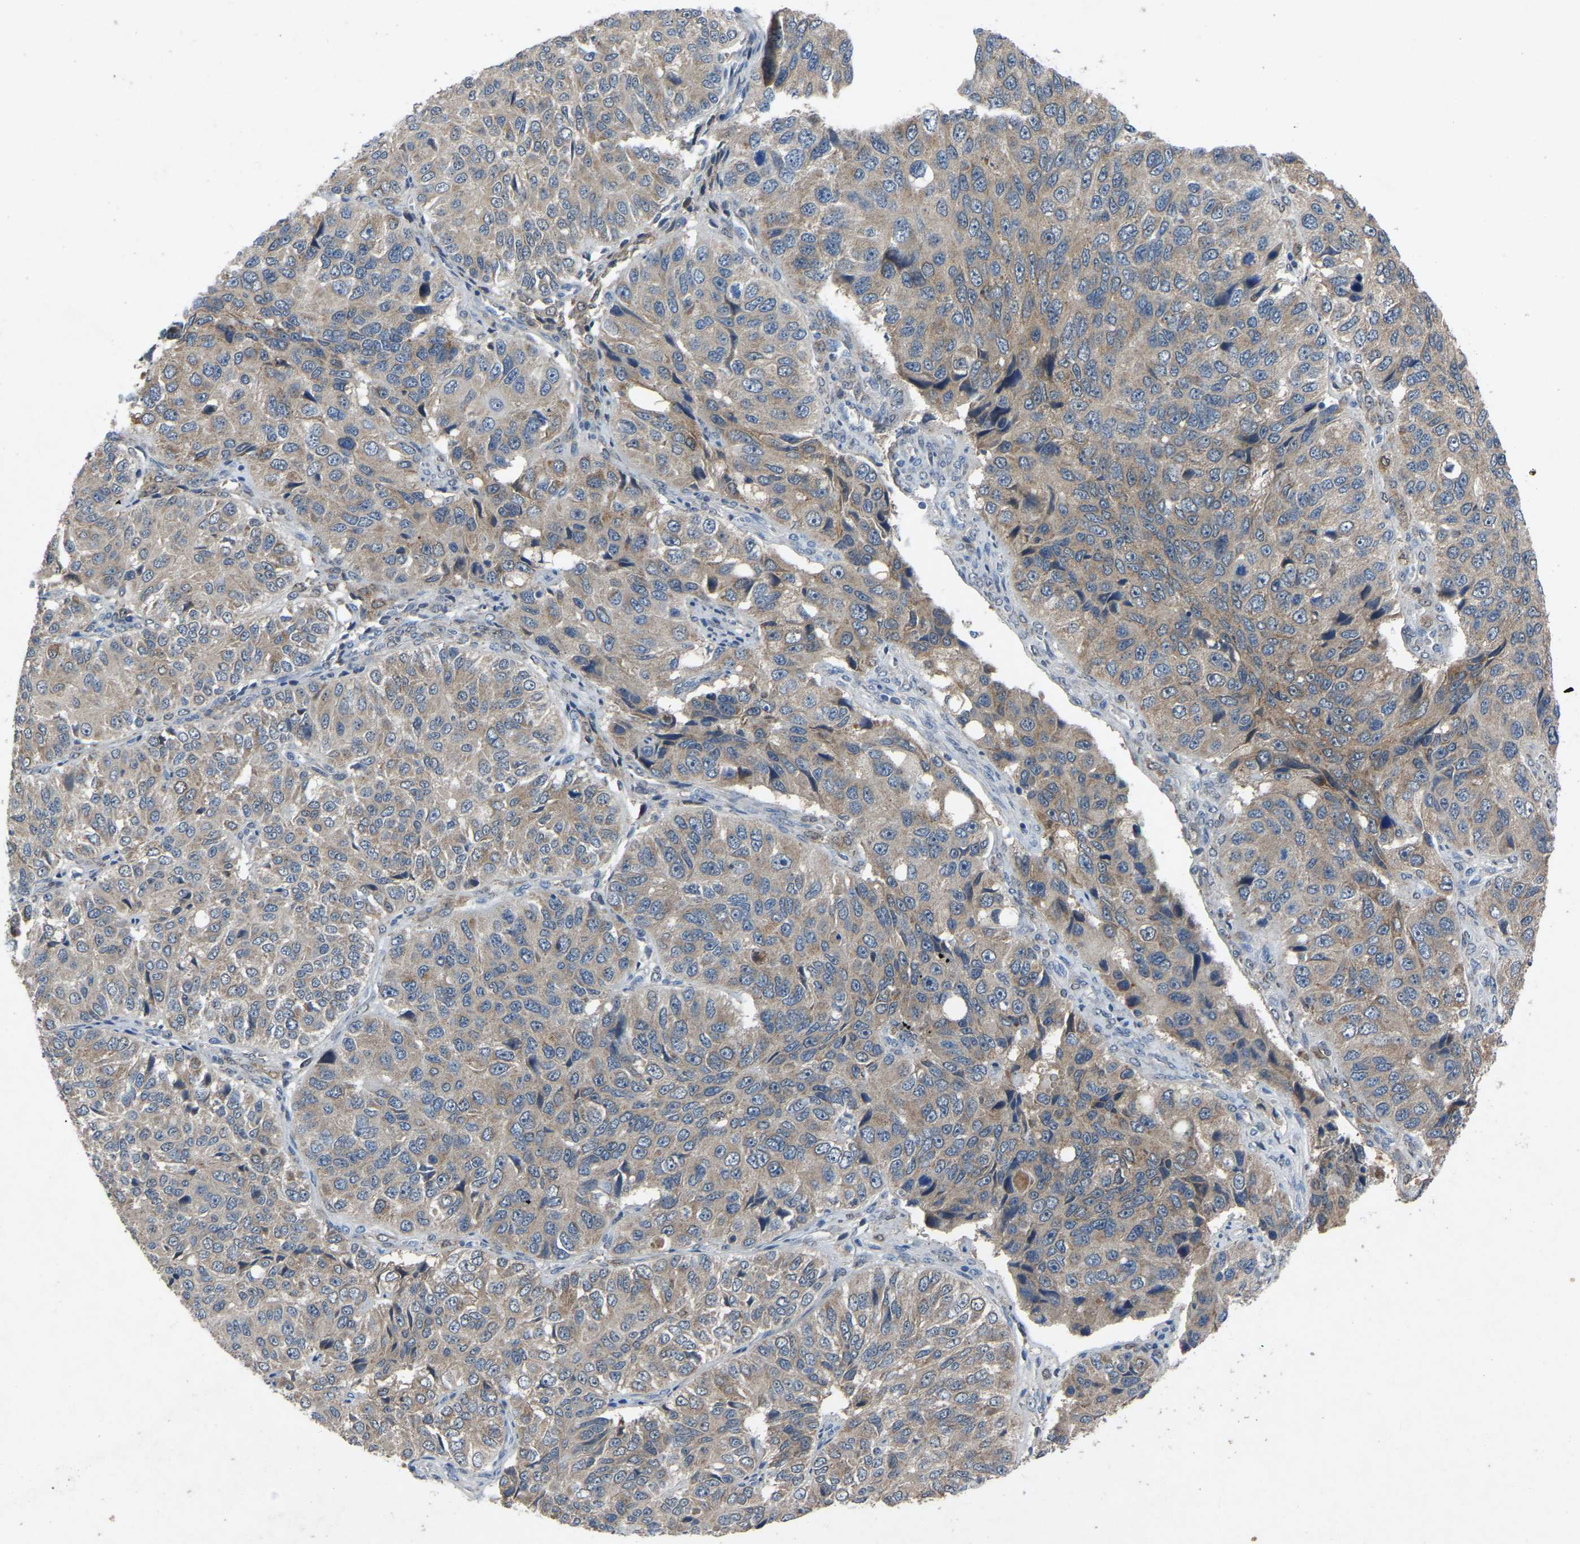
{"staining": {"intensity": "weak", "quantity": ">75%", "location": "cytoplasmic/membranous"}, "tissue": "ovarian cancer", "cell_type": "Tumor cells", "image_type": "cancer", "snomed": [{"axis": "morphology", "description": "Carcinoma, endometroid"}, {"axis": "topography", "description": "Ovary"}], "caption": "A histopathology image of ovarian cancer stained for a protein displays weak cytoplasmic/membranous brown staining in tumor cells. The protein is shown in brown color, while the nuclei are stained blue.", "gene": "FHIT", "patient": {"sex": "female", "age": 51}}